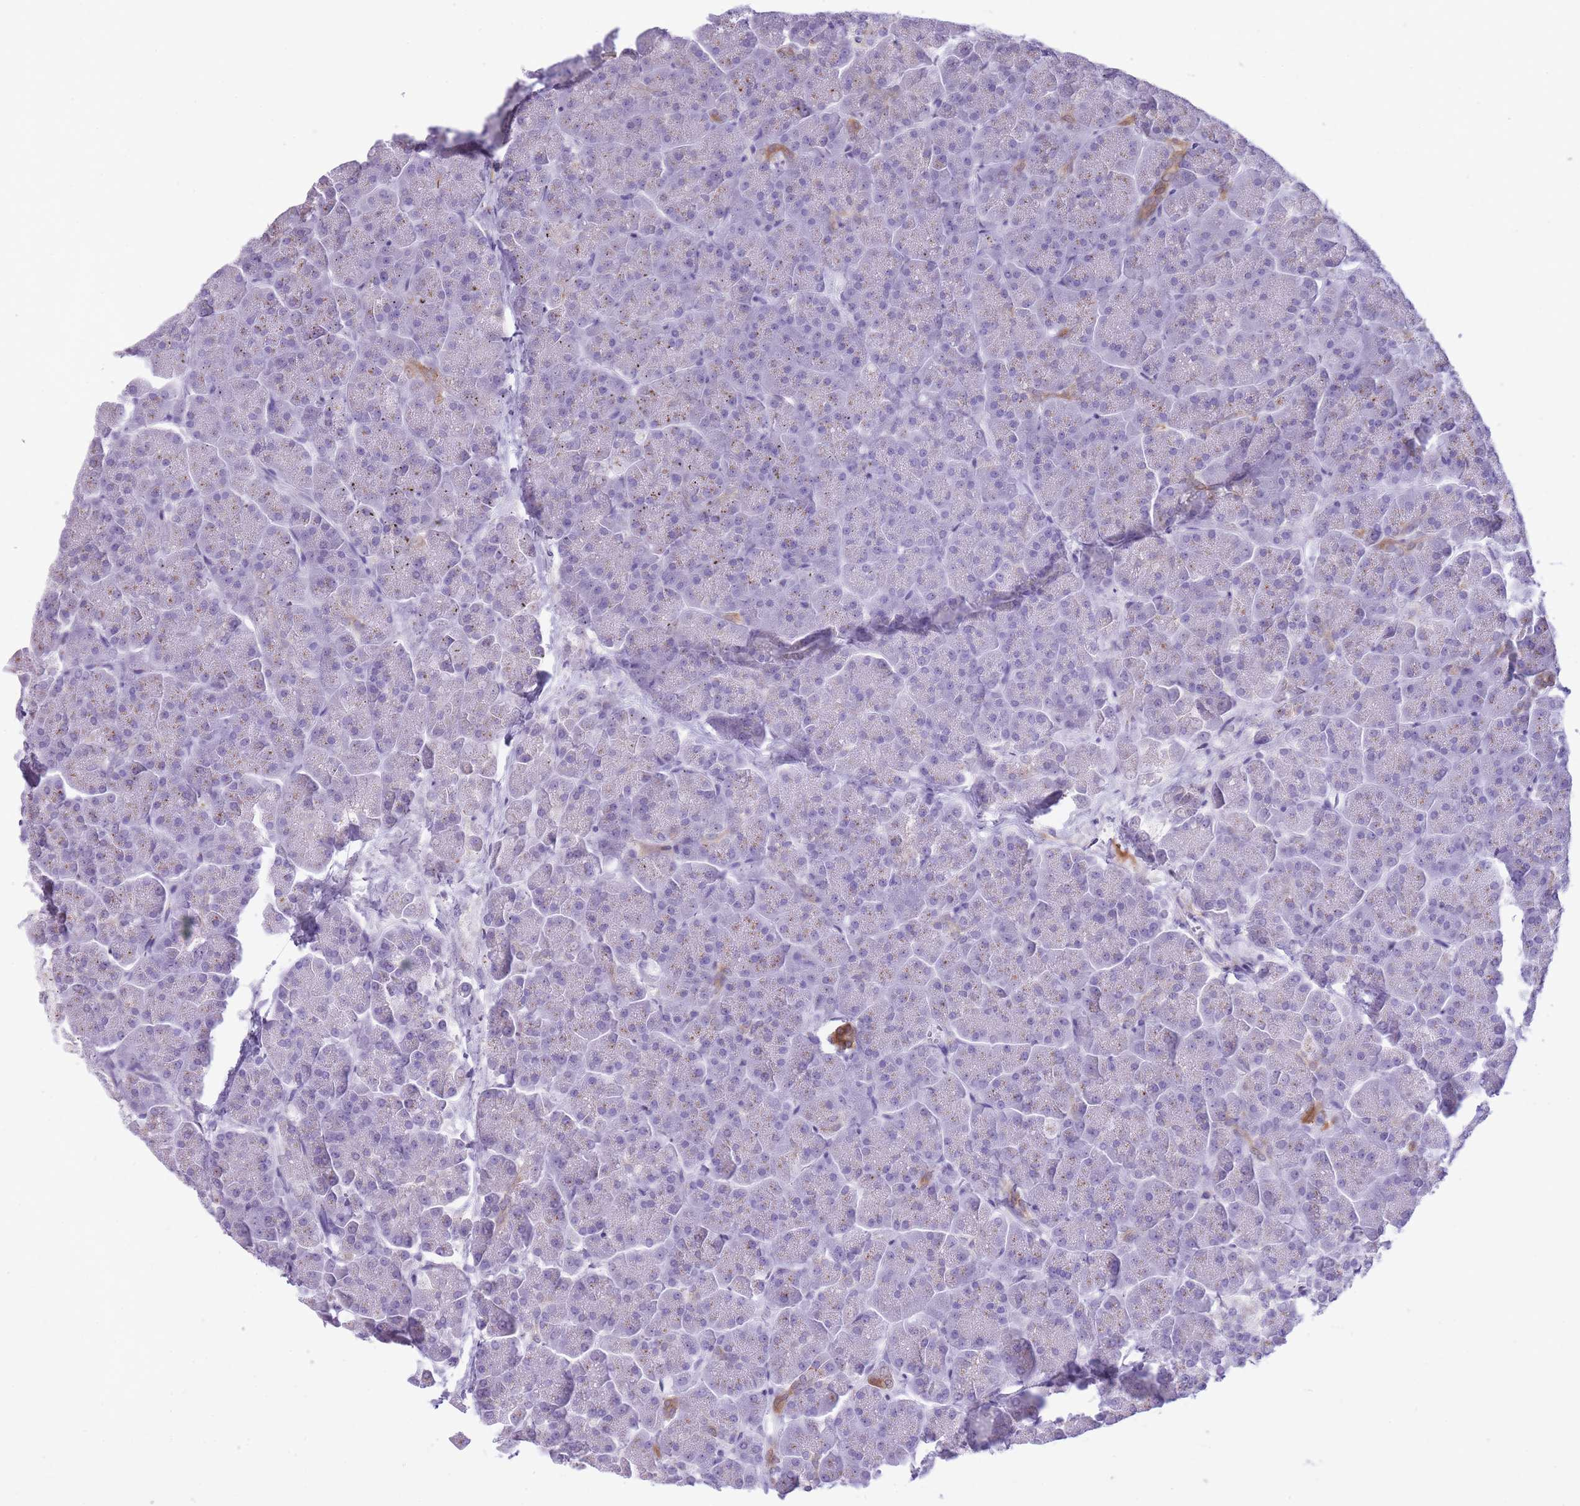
{"staining": {"intensity": "moderate", "quantity": "<25%", "location": "cytoplasmic/membranous"}, "tissue": "pancreas", "cell_type": "Exocrine glandular cells", "image_type": "normal", "snomed": [{"axis": "morphology", "description": "Normal tissue, NOS"}, {"axis": "topography", "description": "Pancreas"}, {"axis": "topography", "description": "Peripheral nerve tissue"}], "caption": "Protein expression analysis of unremarkable human pancreas reveals moderate cytoplasmic/membranous expression in about <25% of exocrine glandular cells. (DAB (3,3'-diaminobenzidine) IHC, brown staining for protein, blue staining for nuclei).", "gene": "B4GALT2", "patient": {"sex": "male", "age": 54}}